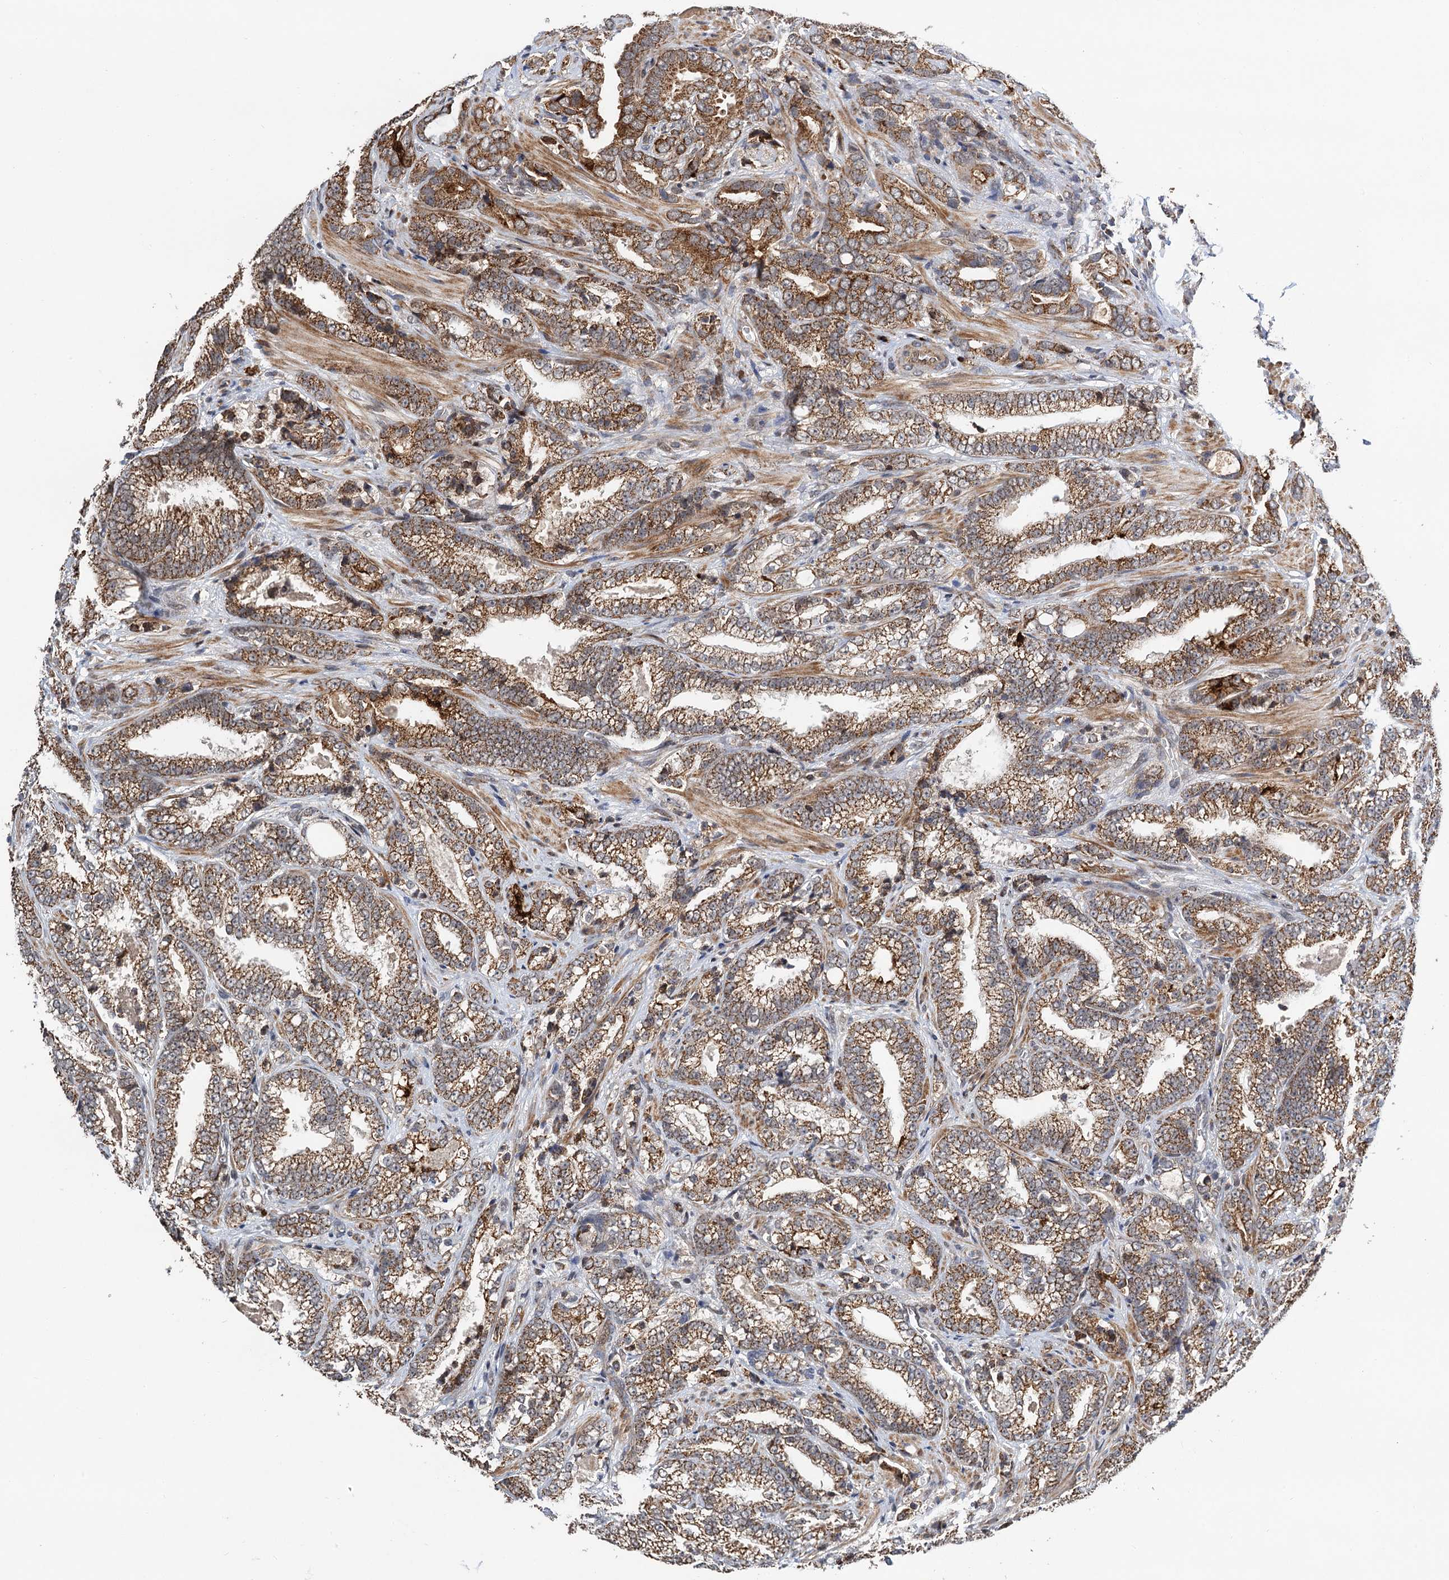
{"staining": {"intensity": "moderate", "quantity": ">75%", "location": "cytoplasmic/membranous"}, "tissue": "prostate cancer", "cell_type": "Tumor cells", "image_type": "cancer", "snomed": [{"axis": "morphology", "description": "Adenocarcinoma, High grade"}, {"axis": "topography", "description": "Prostate and seminal vesicle, NOS"}], "caption": "This image displays IHC staining of human prostate adenocarcinoma (high-grade), with medium moderate cytoplasmic/membranous expression in about >75% of tumor cells.", "gene": "CMPK2", "patient": {"sex": "male", "age": 67}}